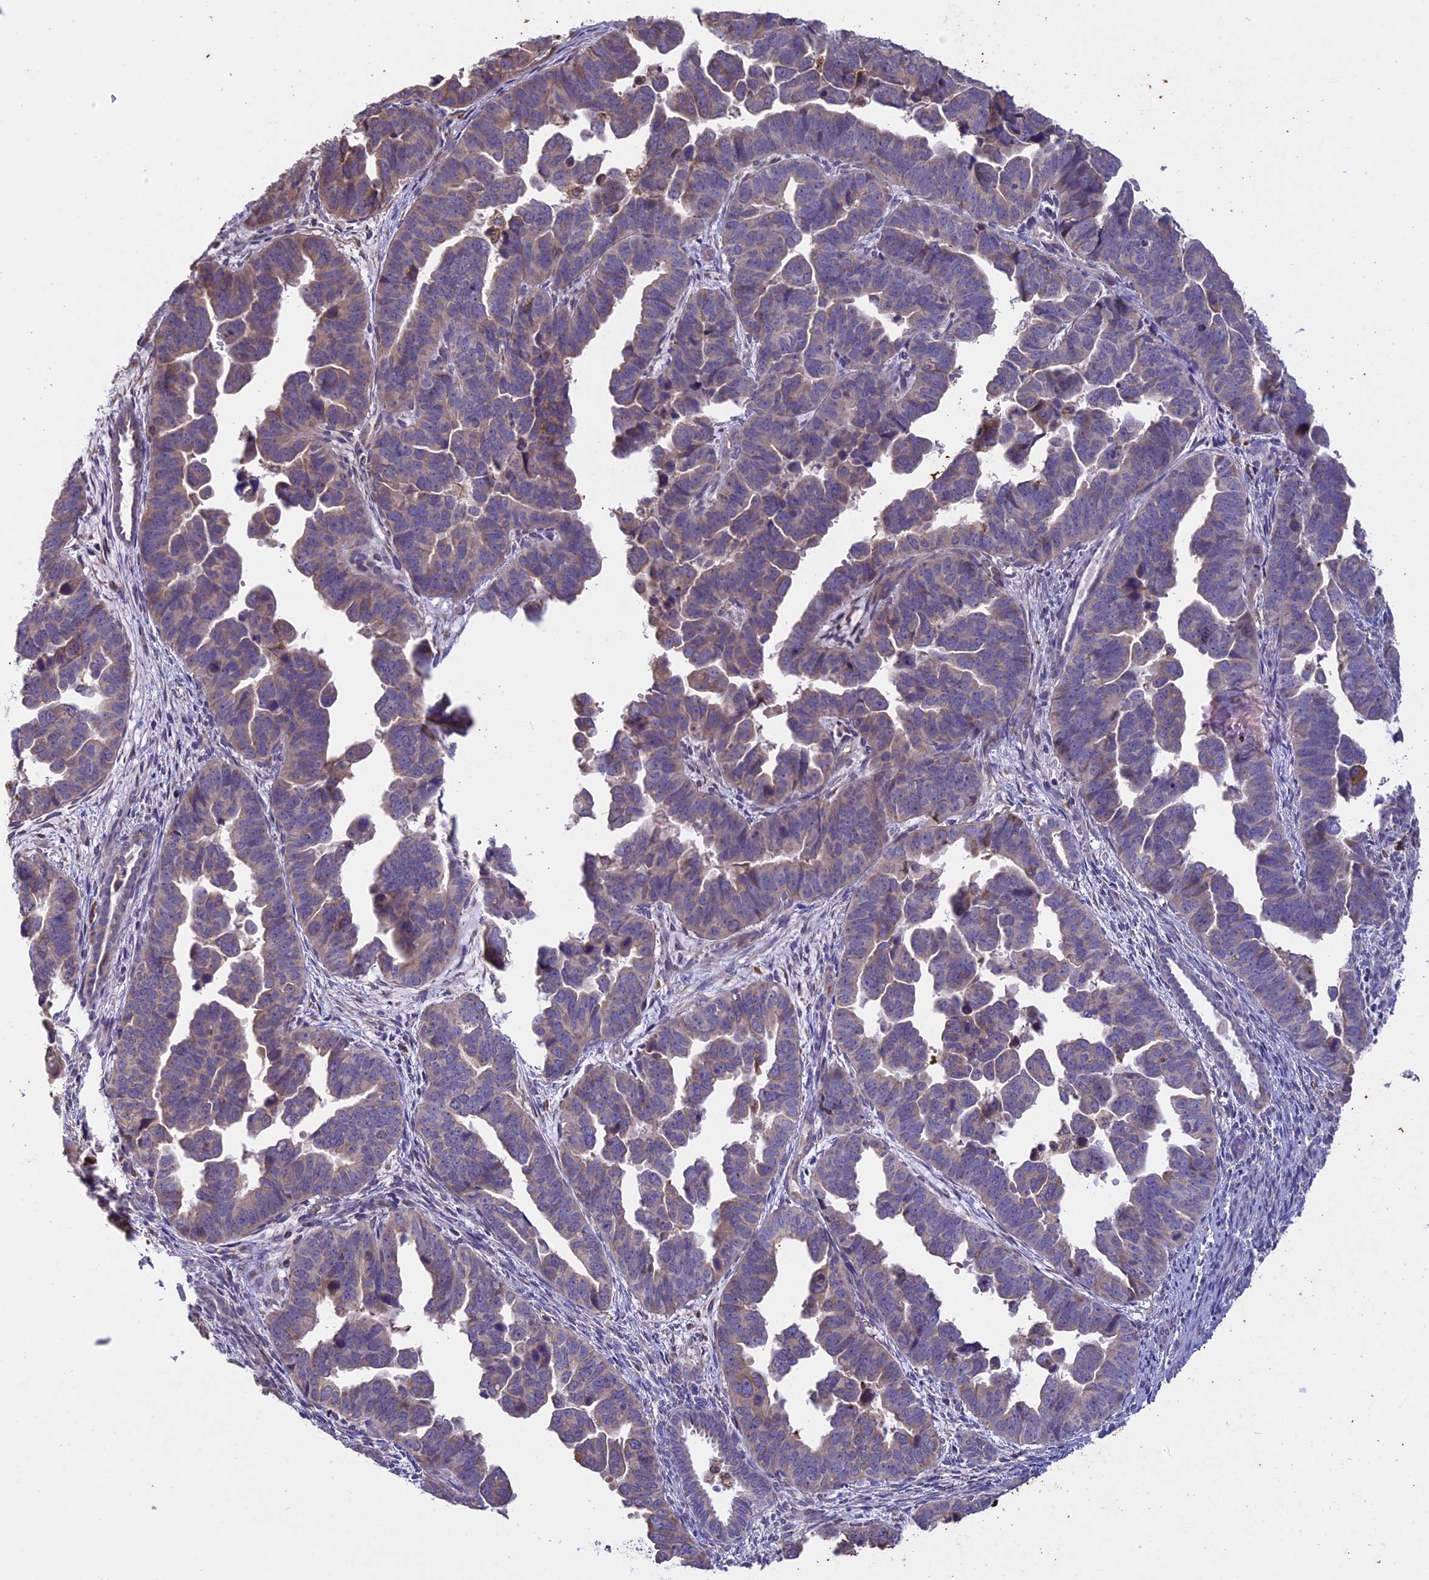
{"staining": {"intensity": "weak", "quantity": "<25%", "location": "cytoplasmic/membranous"}, "tissue": "endometrial cancer", "cell_type": "Tumor cells", "image_type": "cancer", "snomed": [{"axis": "morphology", "description": "Adenocarcinoma, NOS"}, {"axis": "topography", "description": "Endometrium"}], "caption": "A micrograph of human endometrial cancer (adenocarcinoma) is negative for staining in tumor cells.", "gene": "DMRTA2", "patient": {"sex": "female", "age": 75}}